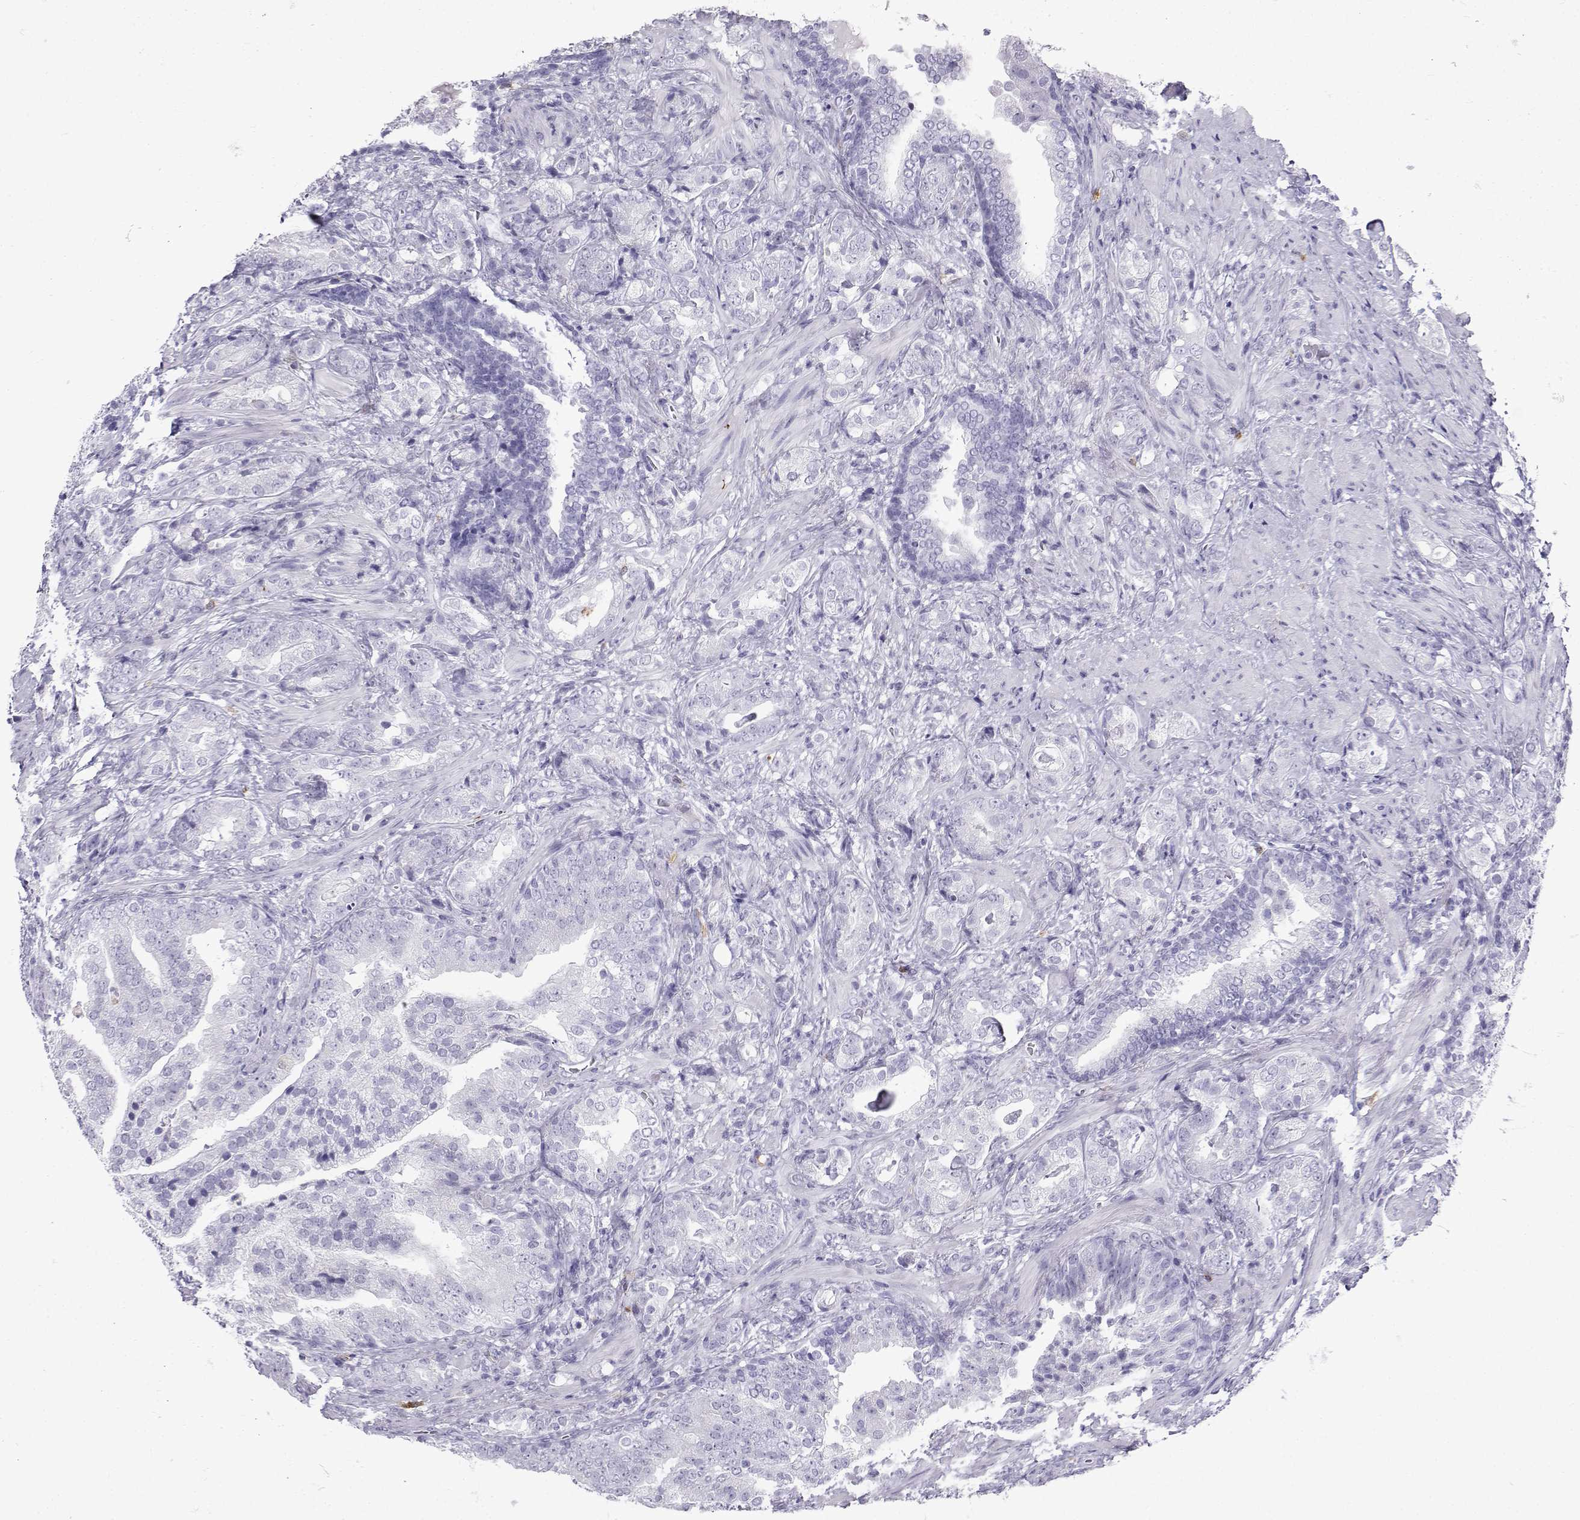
{"staining": {"intensity": "negative", "quantity": "none", "location": "none"}, "tissue": "prostate cancer", "cell_type": "Tumor cells", "image_type": "cancer", "snomed": [{"axis": "morphology", "description": "Adenocarcinoma, NOS"}, {"axis": "topography", "description": "Prostate"}], "caption": "The histopathology image demonstrates no significant positivity in tumor cells of adenocarcinoma (prostate). (DAB immunohistochemistry (IHC) with hematoxylin counter stain).", "gene": "SLC18A2", "patient": {"sex": "male", "age": 57}}